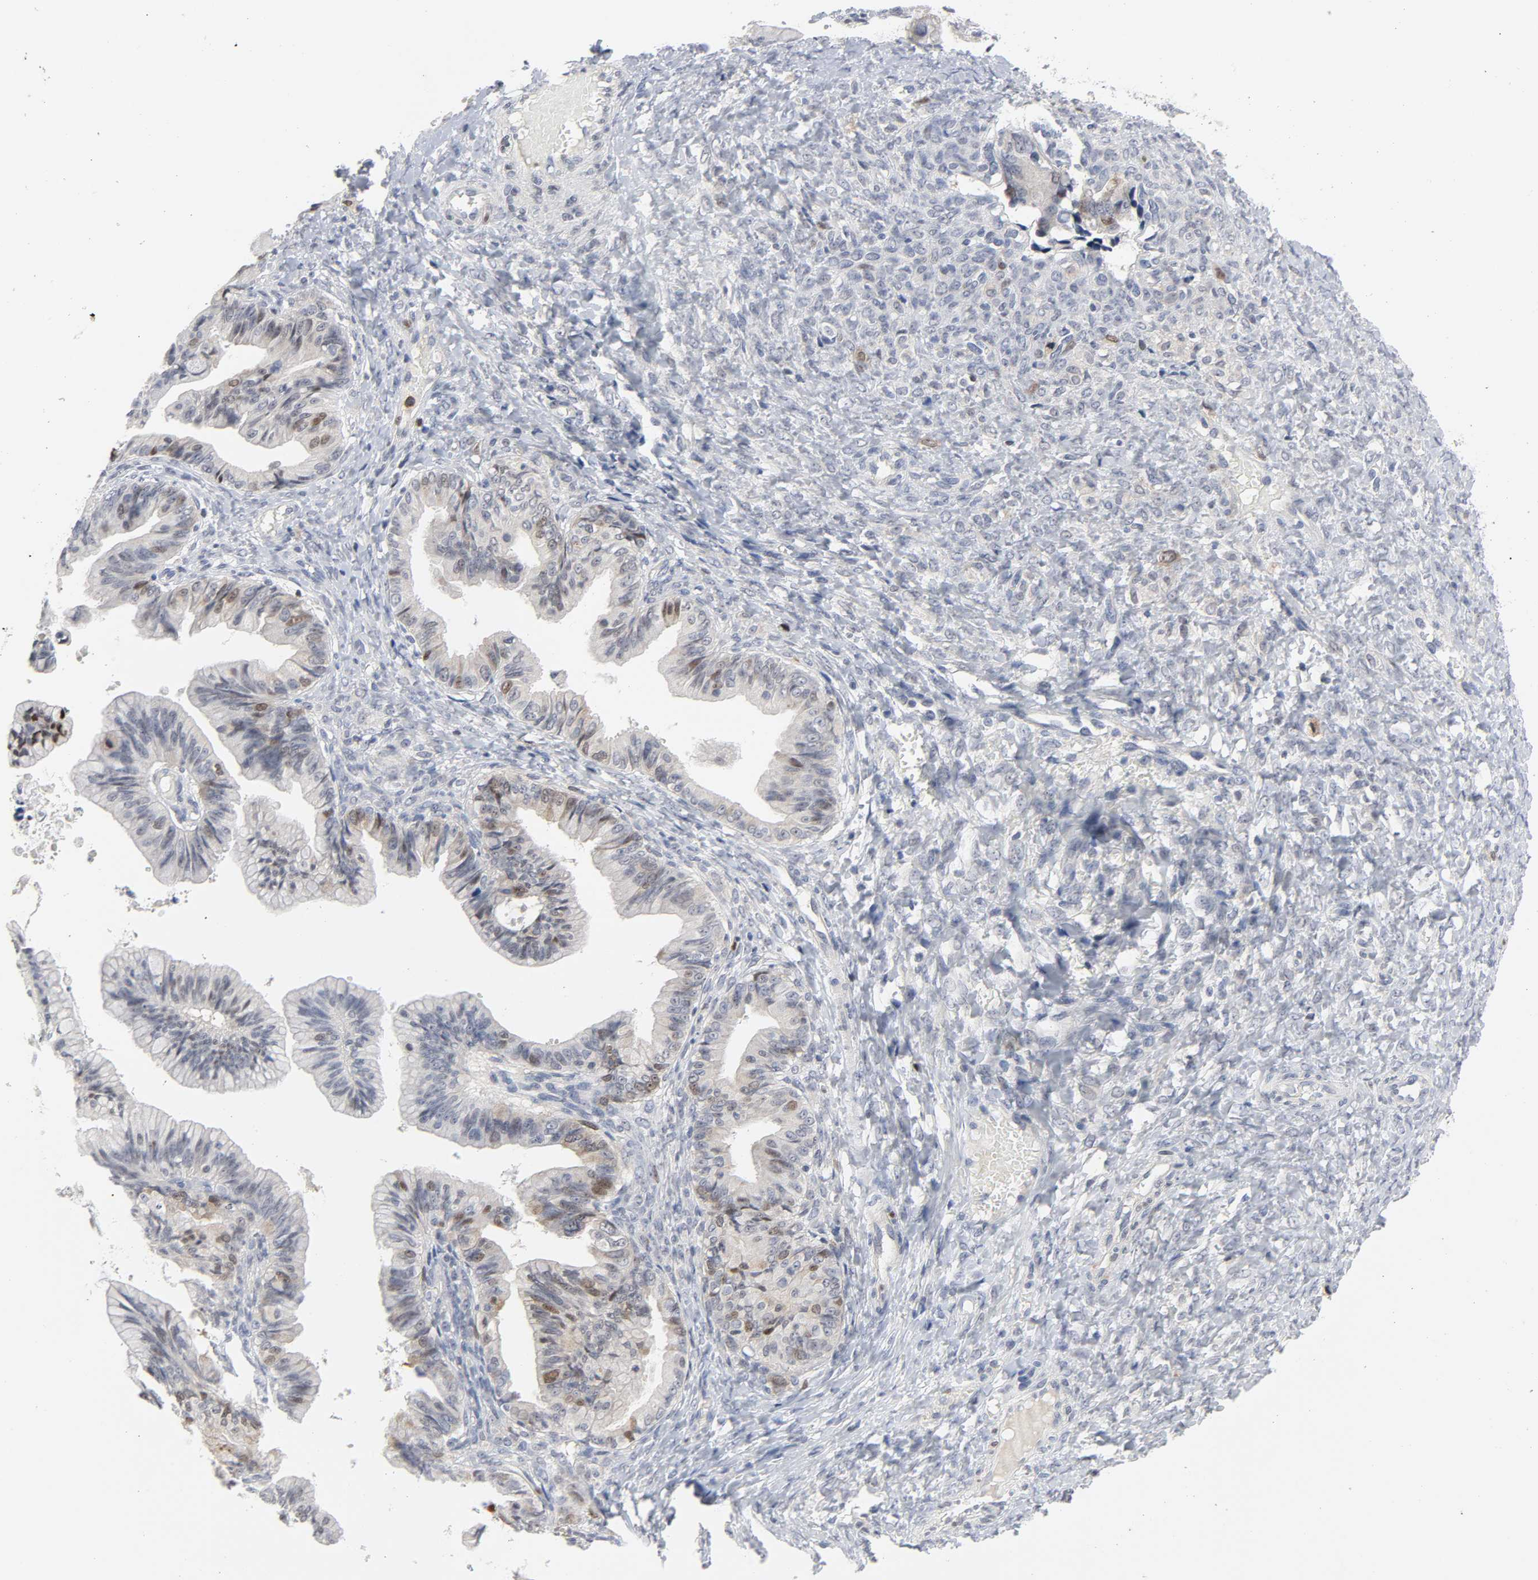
{"staining": {"intensity": "weak", "quantity": "25%-75%", "location": "nuclear"}, "tissue": "ovarian cancer", "cell_type": "Tumor cells", "image_type": "cancer", "snomed": [{"axis": "morphology", "description": "Cystadenocarcinoma, mucinous, NOS"}, {"axis": "topography", "description": "Ovary"}], "caption": "There is low levels of weak nuclear expression in tumor cells of ovarian cancer (mucinous cystadenocarcinoma), as demonstrated by immunohistochemical staining (brown color).", "gene": "WEE1", "patient": {"sex": "female", "age": 36}}